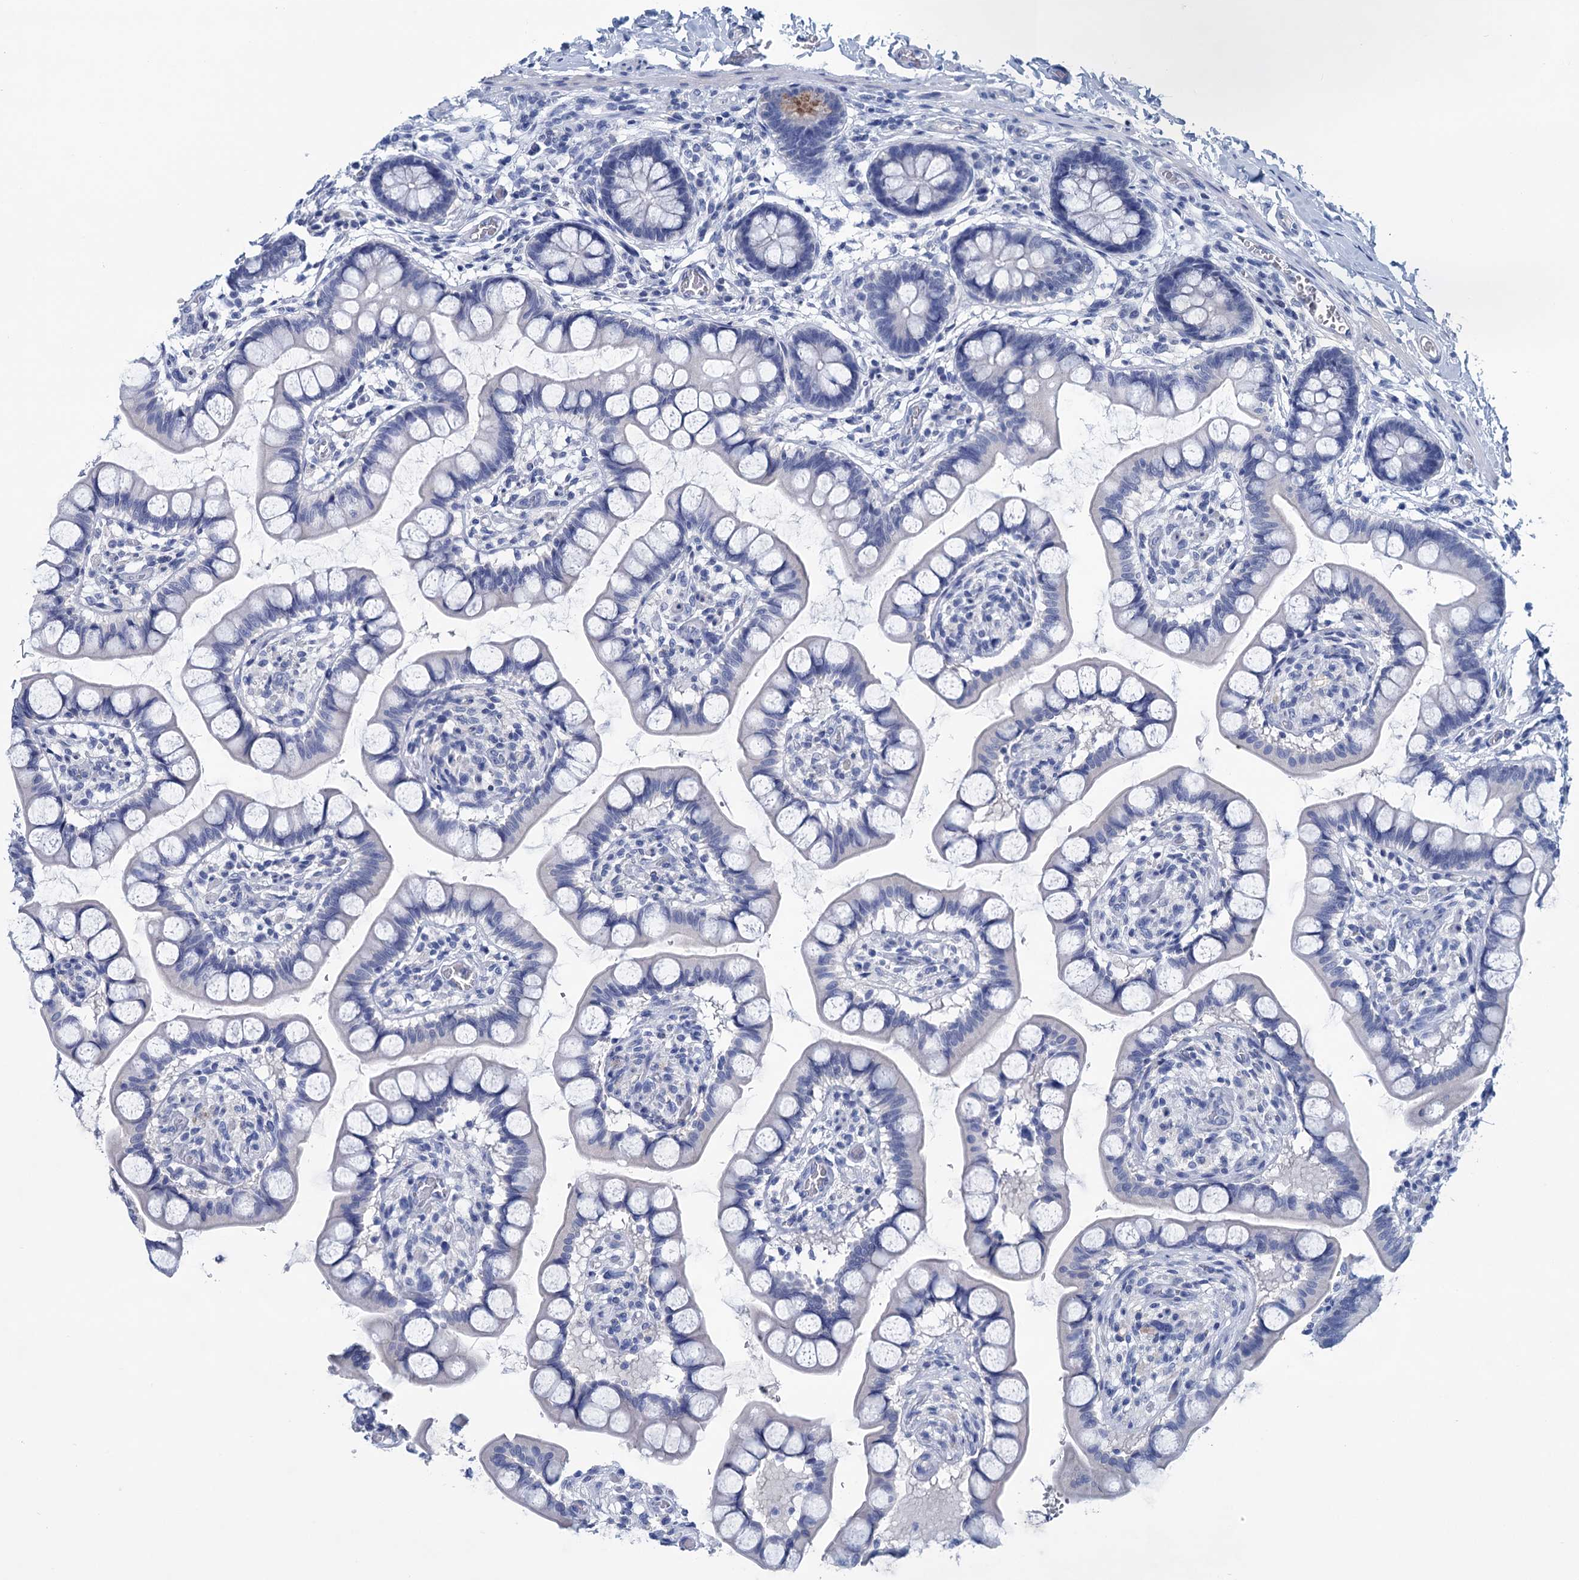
{"staining": {"intensity": "moderate", "quantity": "<25%", "location": "cytoplasmic/membranous"}, "tissue": "small intestine", "cell_type": "Glandular cells", "image_type": "normal", "snomed": [{"axis": "morphology", "description": "Normal tissue, NOS"}, {"axis": "topography", "description": "Small intestine"}], "caption": "Immunohistochemistry of benign small intestine reveals low levels of moderate cytoplasmic/membranous expression in about <25% of glandular cells.", "gene": "MYOZ3", "patient": {"sex": "male", "age": 52}}